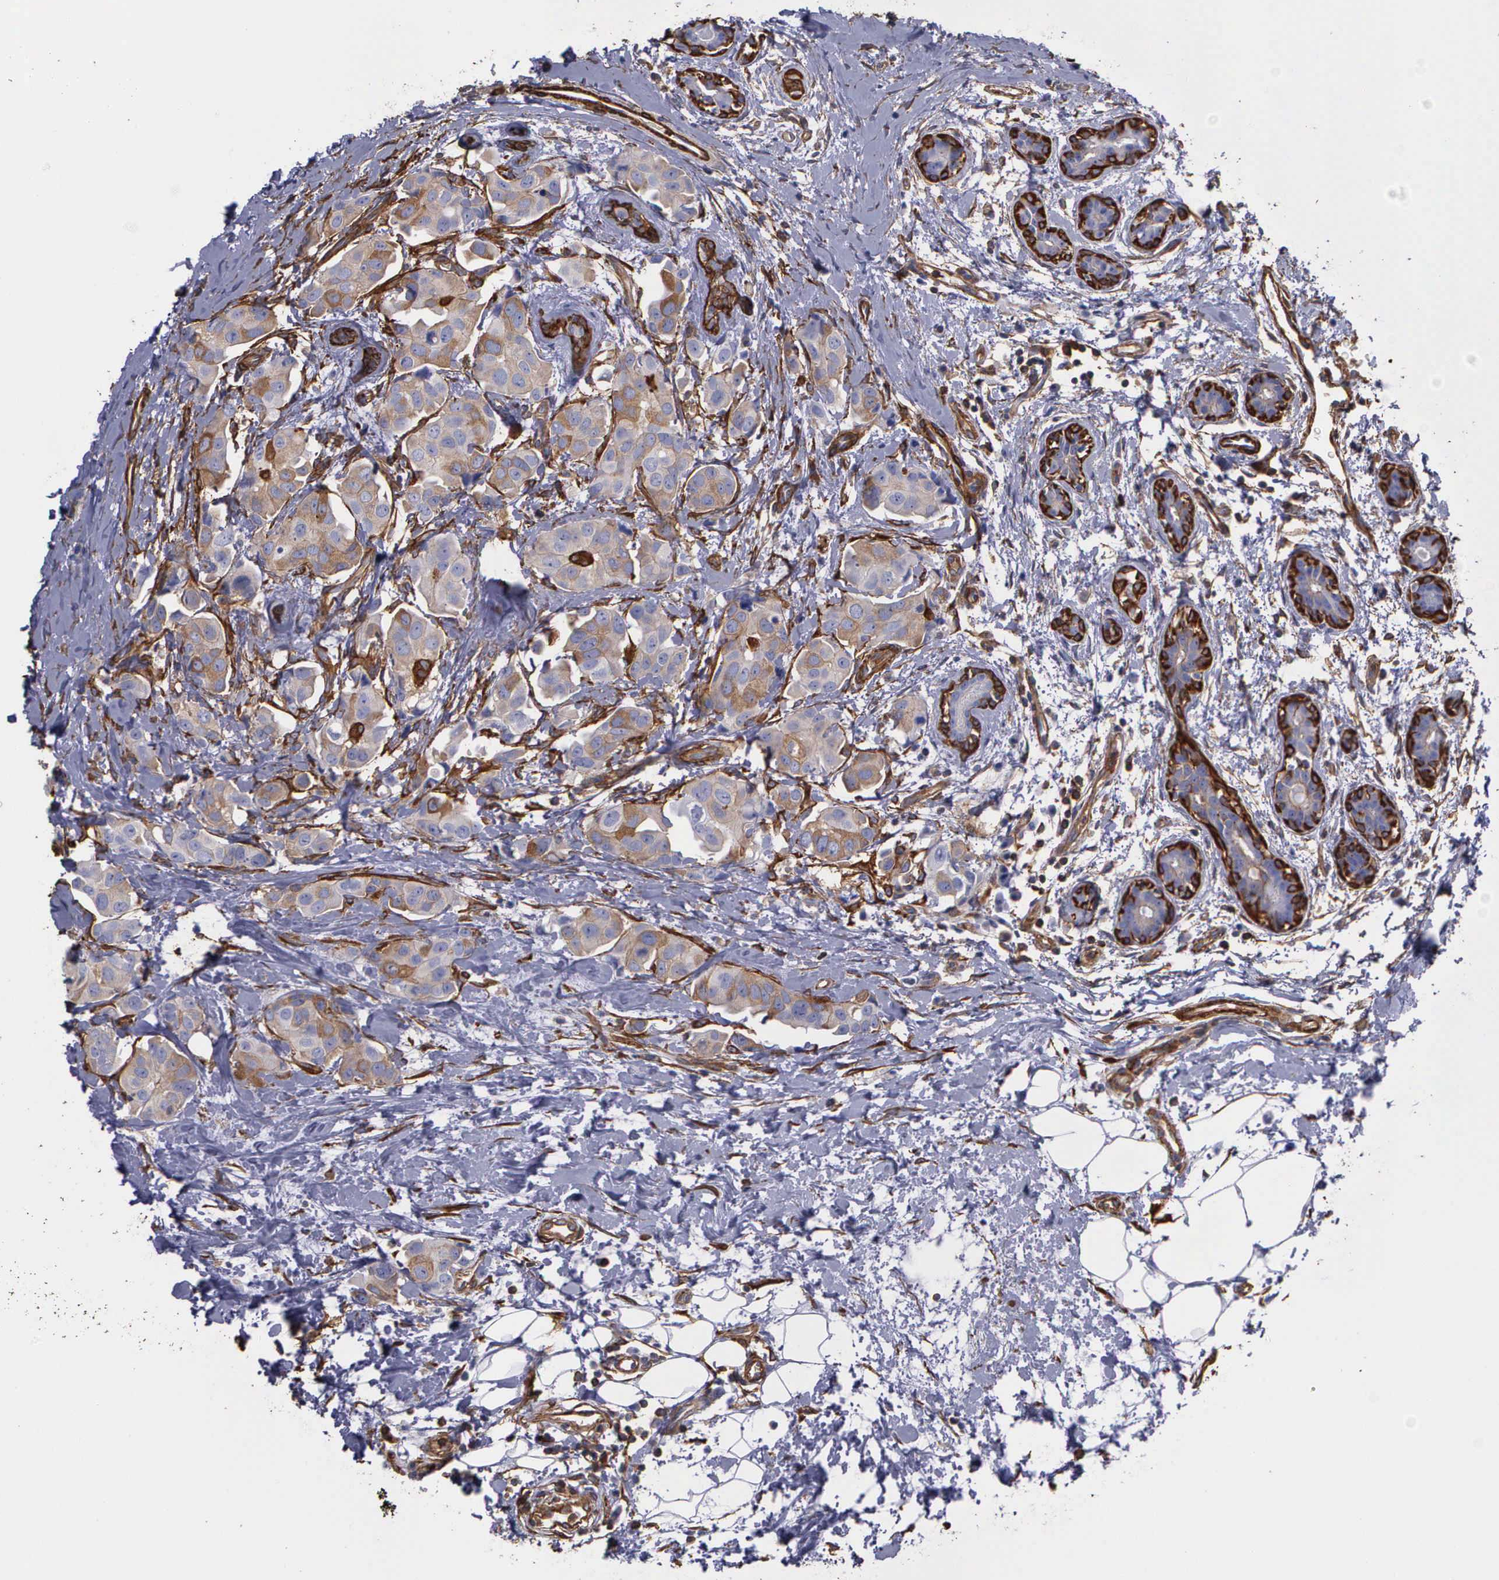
{"staining": {"intensity": "moderate", "quantity": "25%-75%", "location": "cytoplasmic/membranous"}, "tissue": "breast cancer", "cell_type": "Tumor cells", "image_type": "cancer", "snomed": [{"axis": "morphology", "description": "Duct carcinoma"}, {"axis": "topography", "description": "Breast"}], "caption": "Immunohistochemical staining of human breast cancer shows medium levels of moderate cytoplasmic/membranous positivity in approximately 25%-75% of tumor cells.", "gene": "FLNA", "patient": {"sex": "female", "age": 40}}